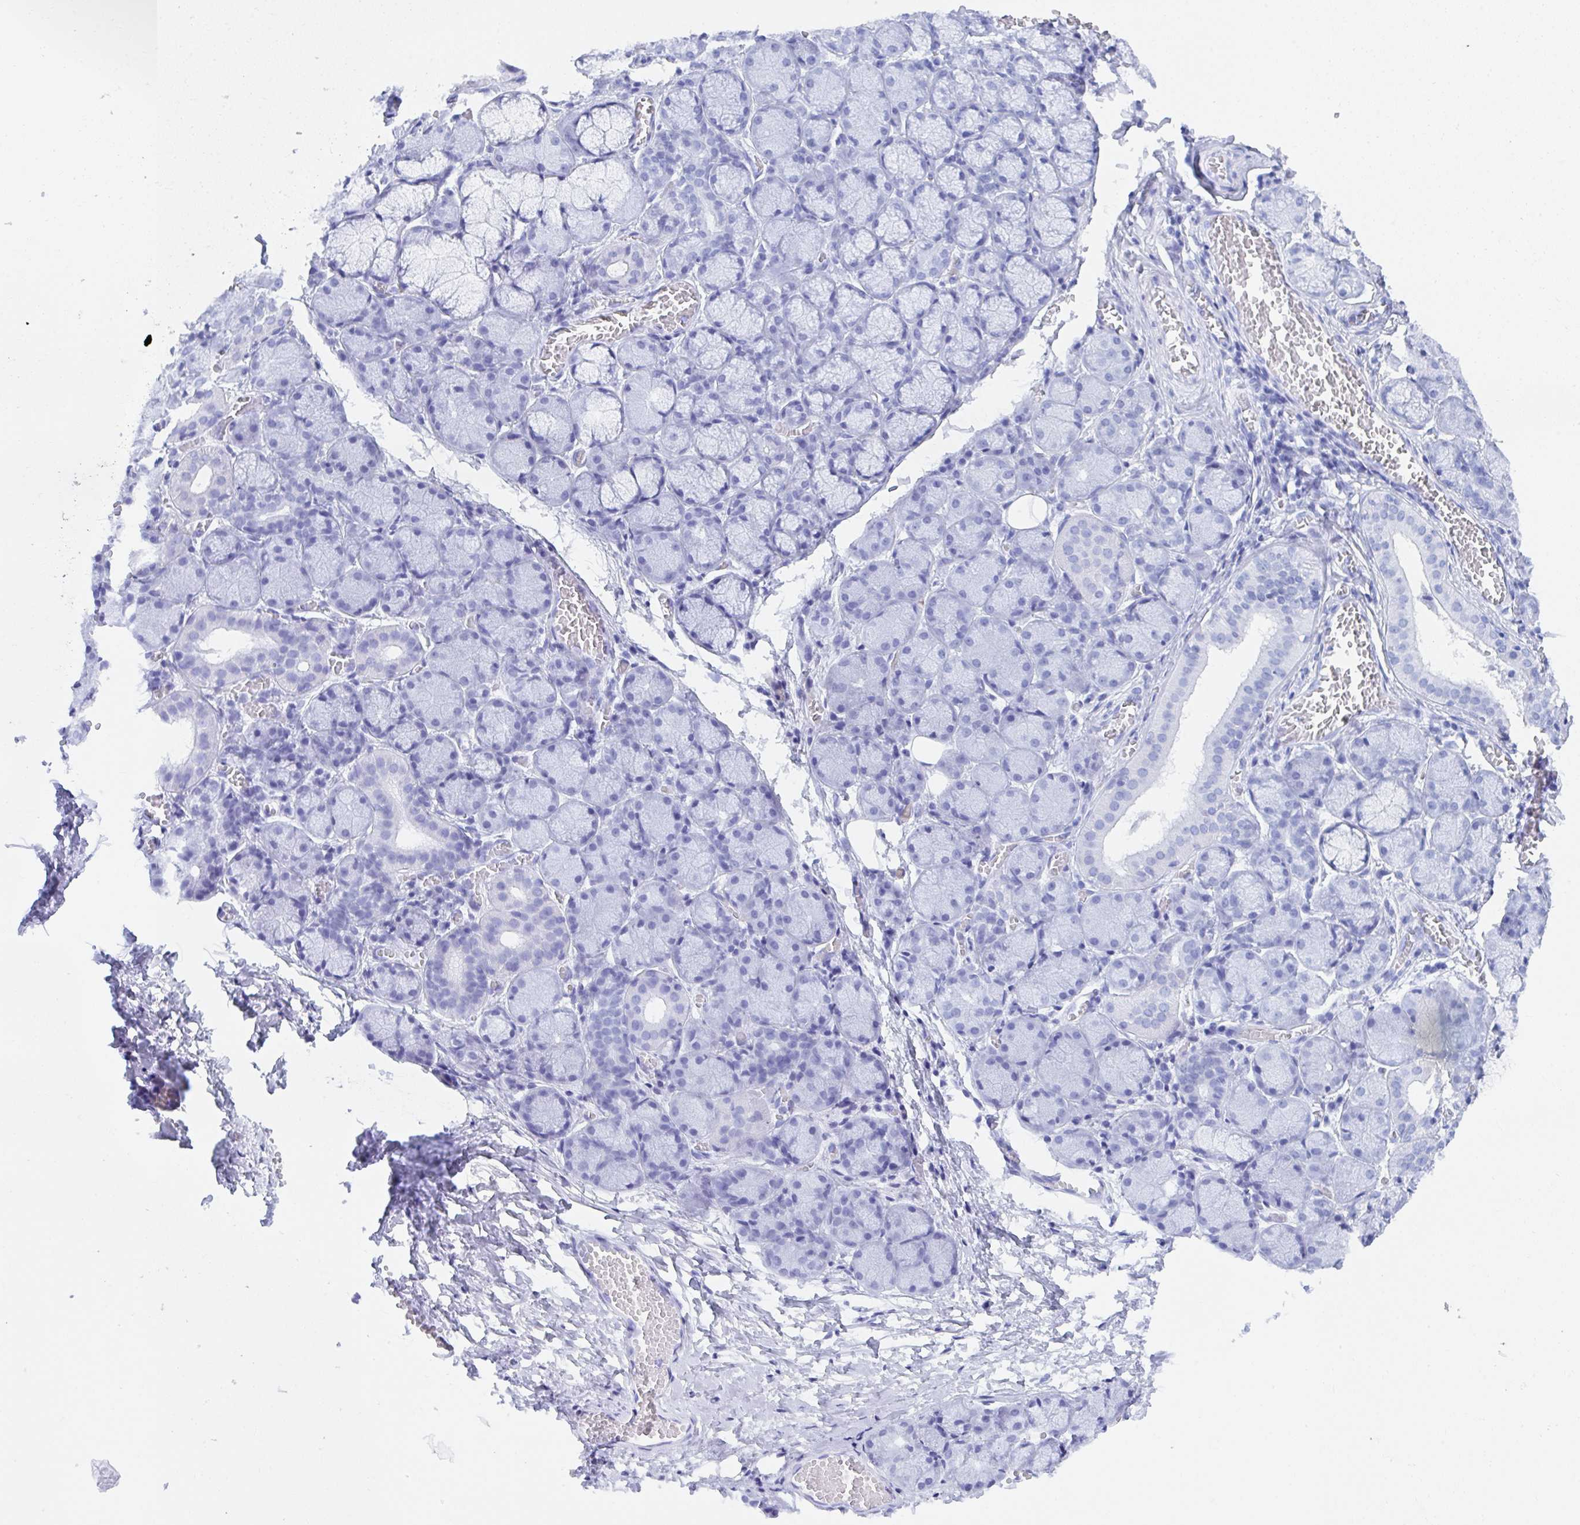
{"staining": {"intensity": "negative", "quantity": "none", "location": "none"}, "tissue": "salivary gland", "cell_type": "Glandular cells", "image_type": "normal", "snomed": [{"axis": "morphology", "description": "Normal tissue, NOS"}, {"axis": "topography", "description": "Salivary gland"}], "caption": "A histopathology image of salivary gland stained for a protein displays no brown staining in glandular cells. (DAB immunohistochemistry (IHC) with hematoxylin counter stain).", "gene": "CD7", "patient": {"sex": "female", "age": 24}}